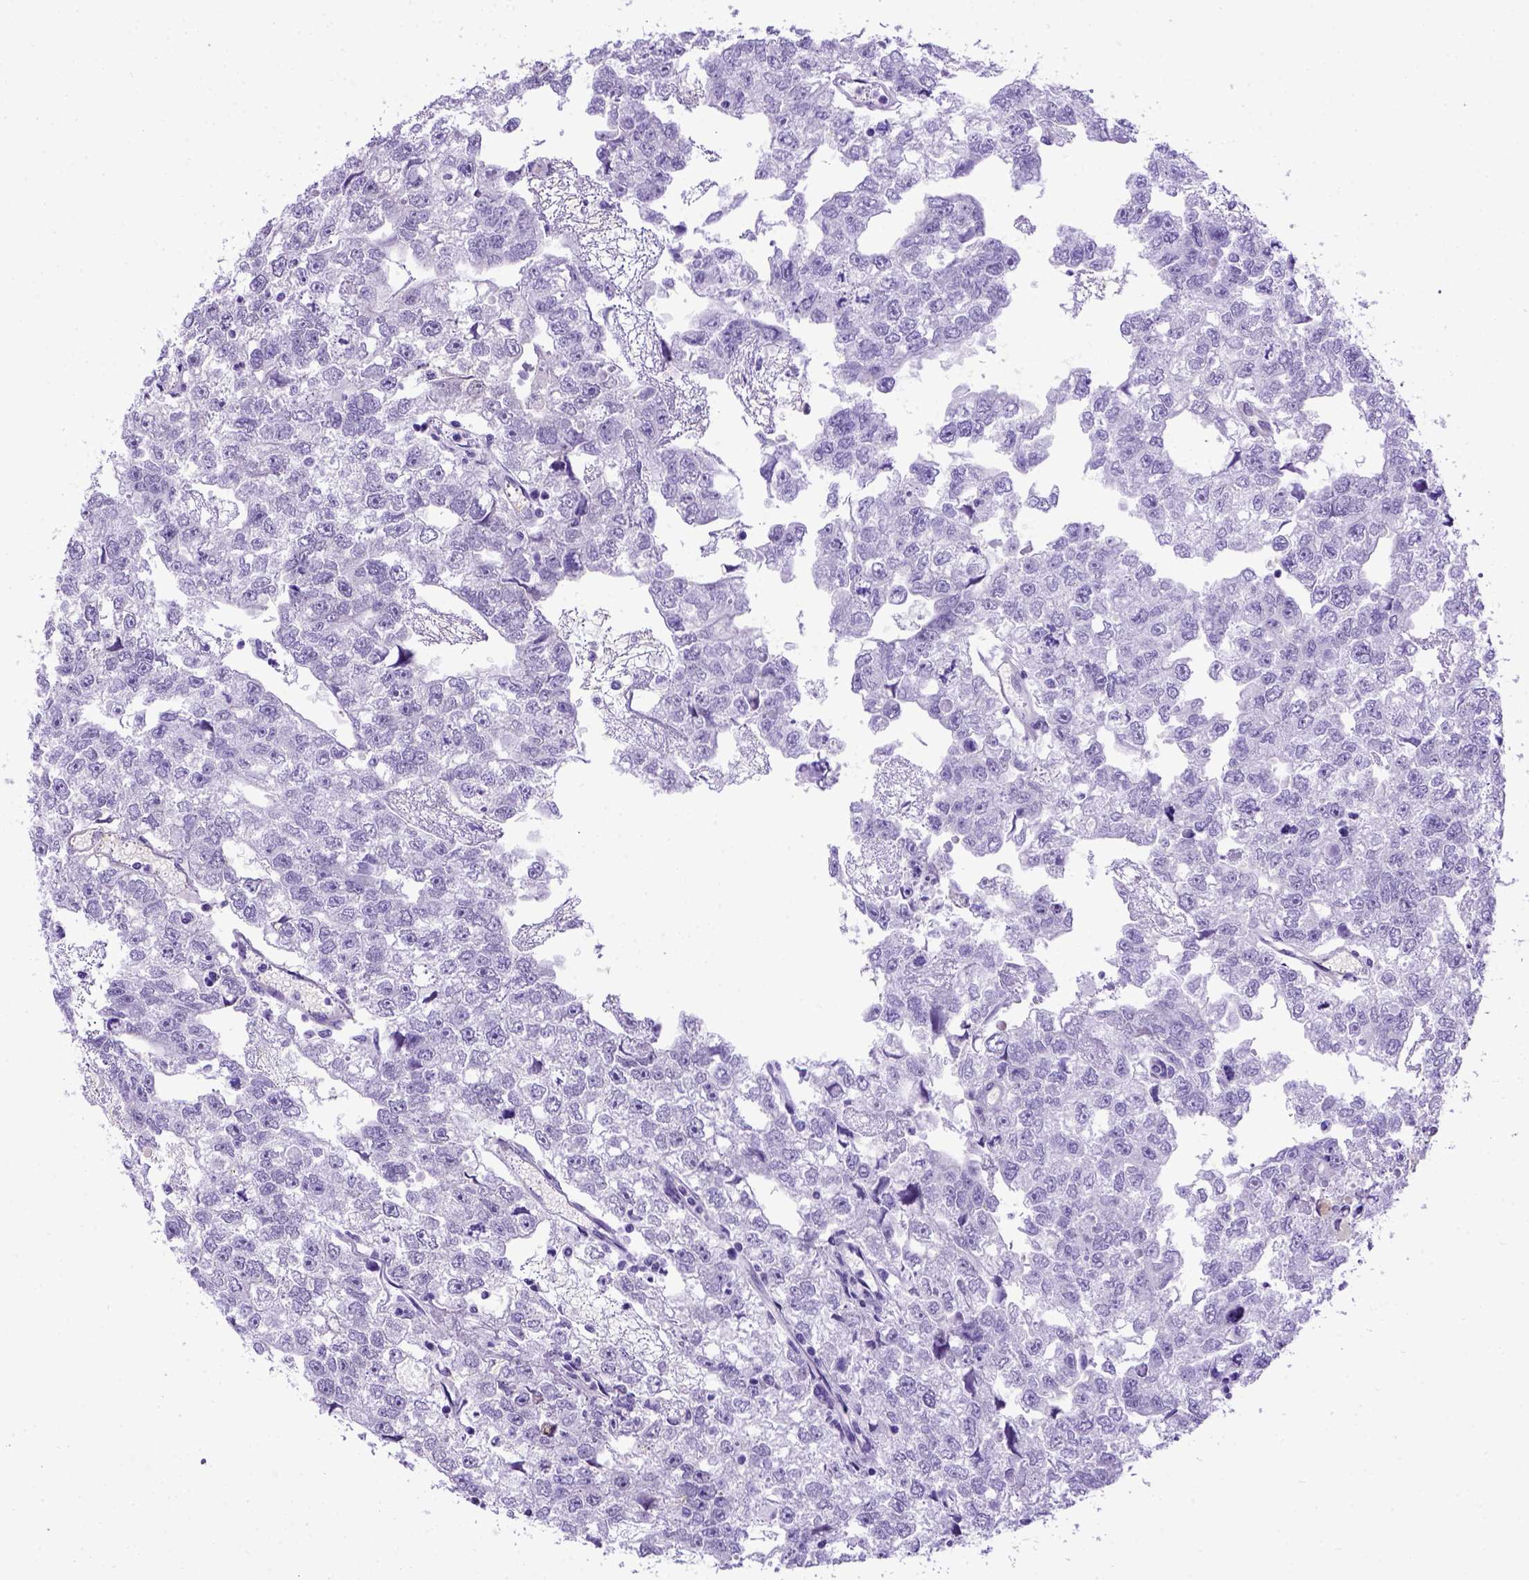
{"staining": {"intensity": "negative", "quantity": "none", "location": "none"}, "tissue": "testis cancer", "cell_type": "Tumor cells", "image_type": "cancer", "snomed": [{"axis": "morphology", "description": "Carcinoma, Embryonal, NOS"}, {"axis": "morphology", "description": "Teratoma, malignant, NOS"}, {"axis": "topography", "description": "Testis"}], "caption": "Malignant teratoma (testis) was stained to show a protein in brown. There is no significant expression in tumor cells.", "gene": "ADAM12", "patient": {"sex": "male", "age": 44}}